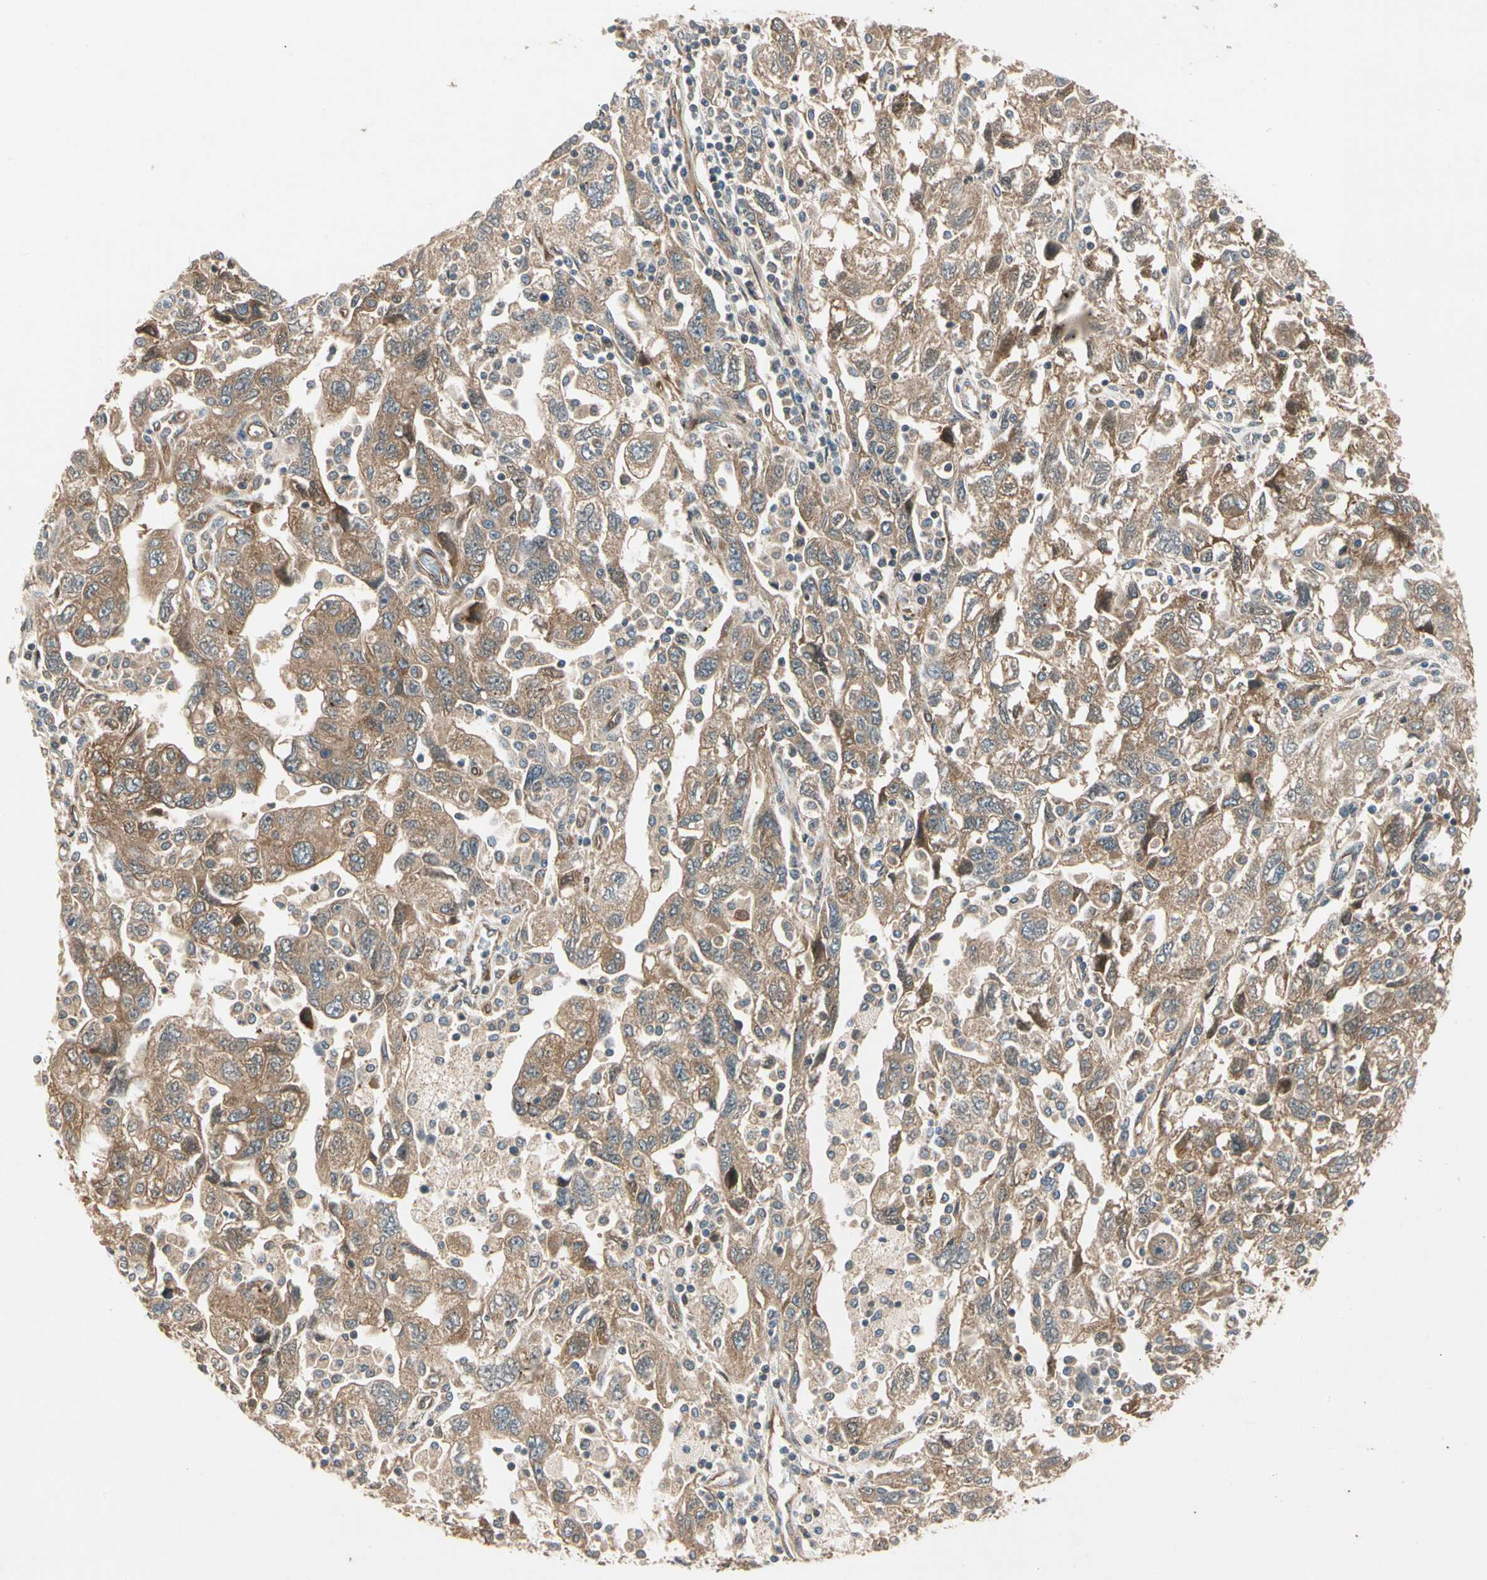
{"staining": {"intensity": "moderate", "quantity": ">75%", "location": "cytoplasmic/membranous"}, "tissue": "ovarian cancer", "cell_type": "Tumor cells", "image_type": "cancer", "snomed": [{"axis": "morphology", "description": "Carcinoma, NOS"}, {"axis": "morphology", "description": "Cystadenocarcinoma, serous, NOS"}, {"axis": "topography", "description": "Ovary"}], "caption": "IHC of ovarian cancer reveals medium levels of moderate cytoplasmic/membranous expression in about >75% of tumor cells.", "gene": "ROCK2", "patient": {"sex": "female", "age": 69}}